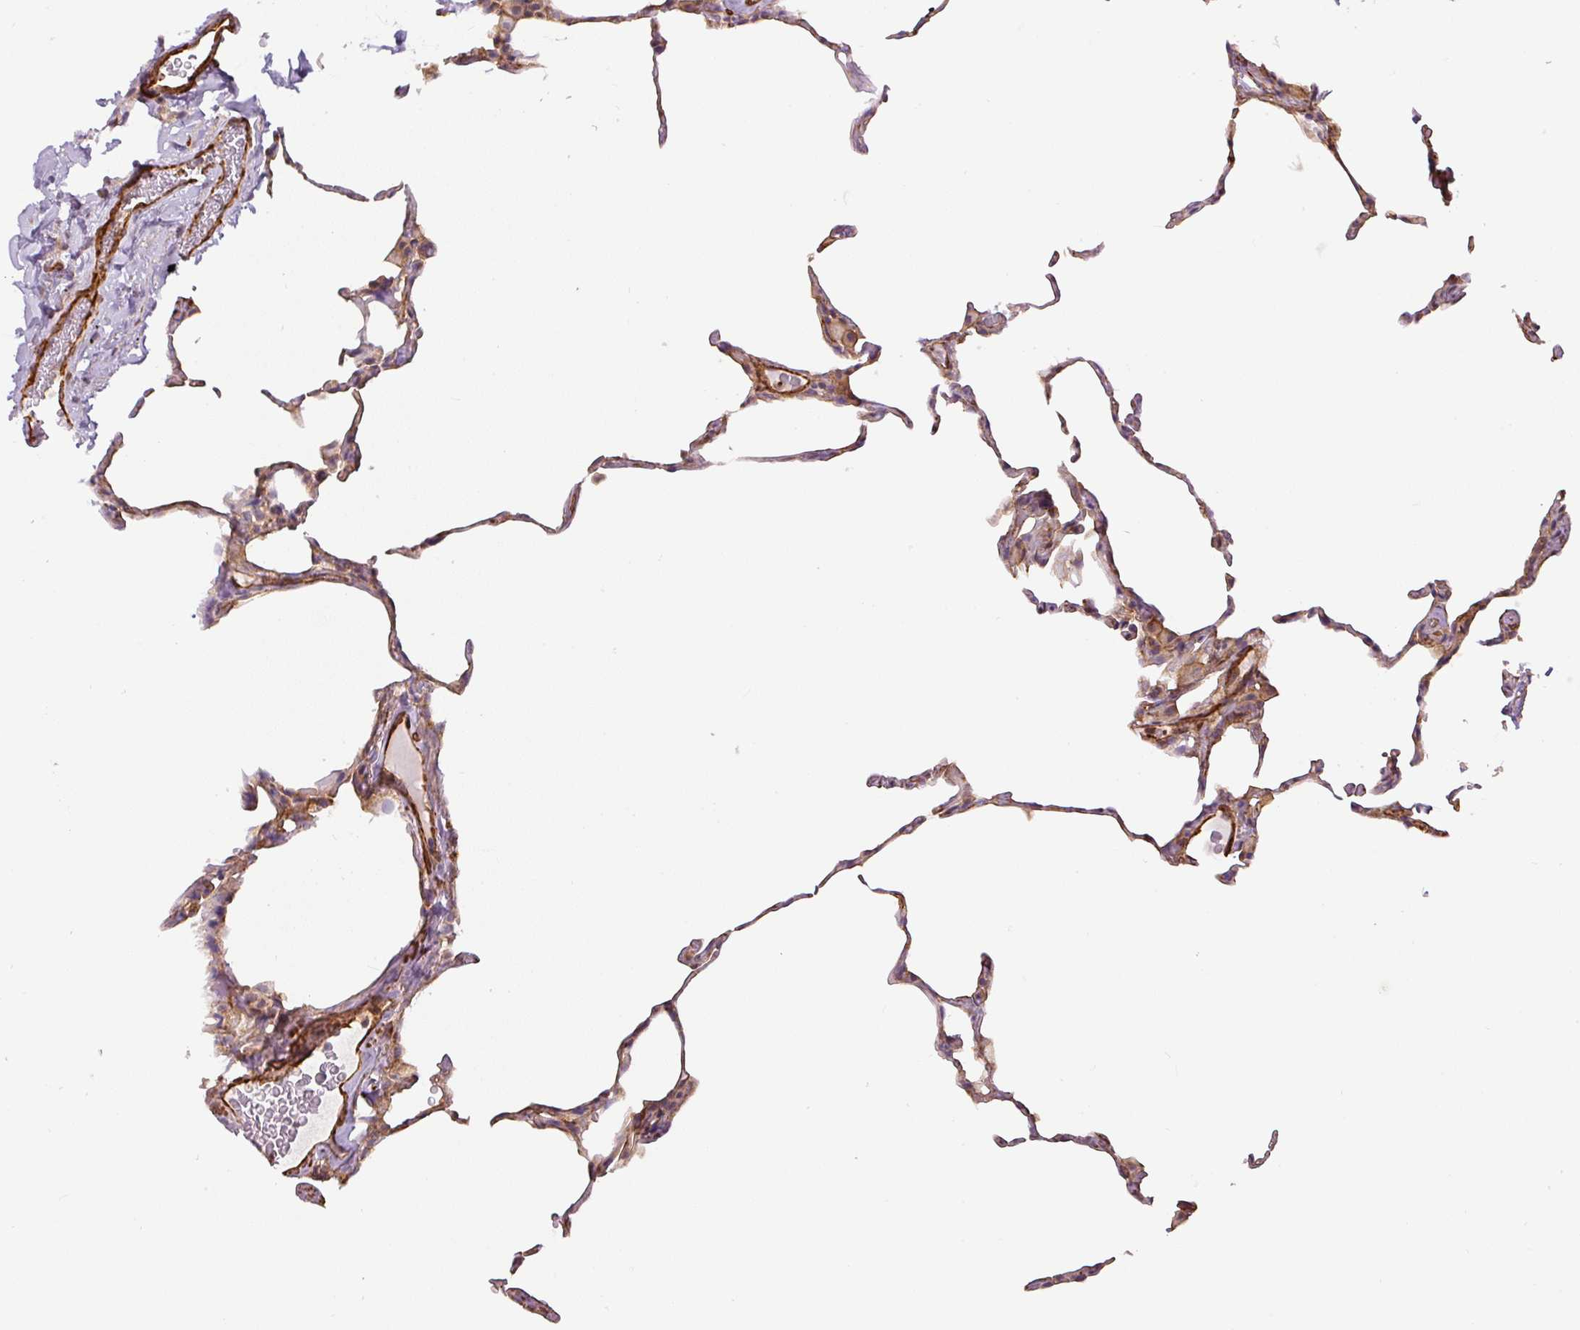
{"staining": {"intensity": "weak", "quantity": "25%-75%", "location": "cytoplasmic/membranous"}, "tissue": "lung", "cell_type": "Alveolar cells", "image_type": "normal", "snomed": [{"axis": "morphology", "description": "Normal tissue, NOS"}, {"axis": "topography", "description": "Lung"}], "caption": "This histopathology image displays normal lung stained with IHC to label a protein in brown. The cytoplasmic/membranous of alveolar cells show weak positivity for the protein. Nuclei are counter-stained blue.", "gene": "MYL12A", "patient": {"sex": "female", "age": 57}}